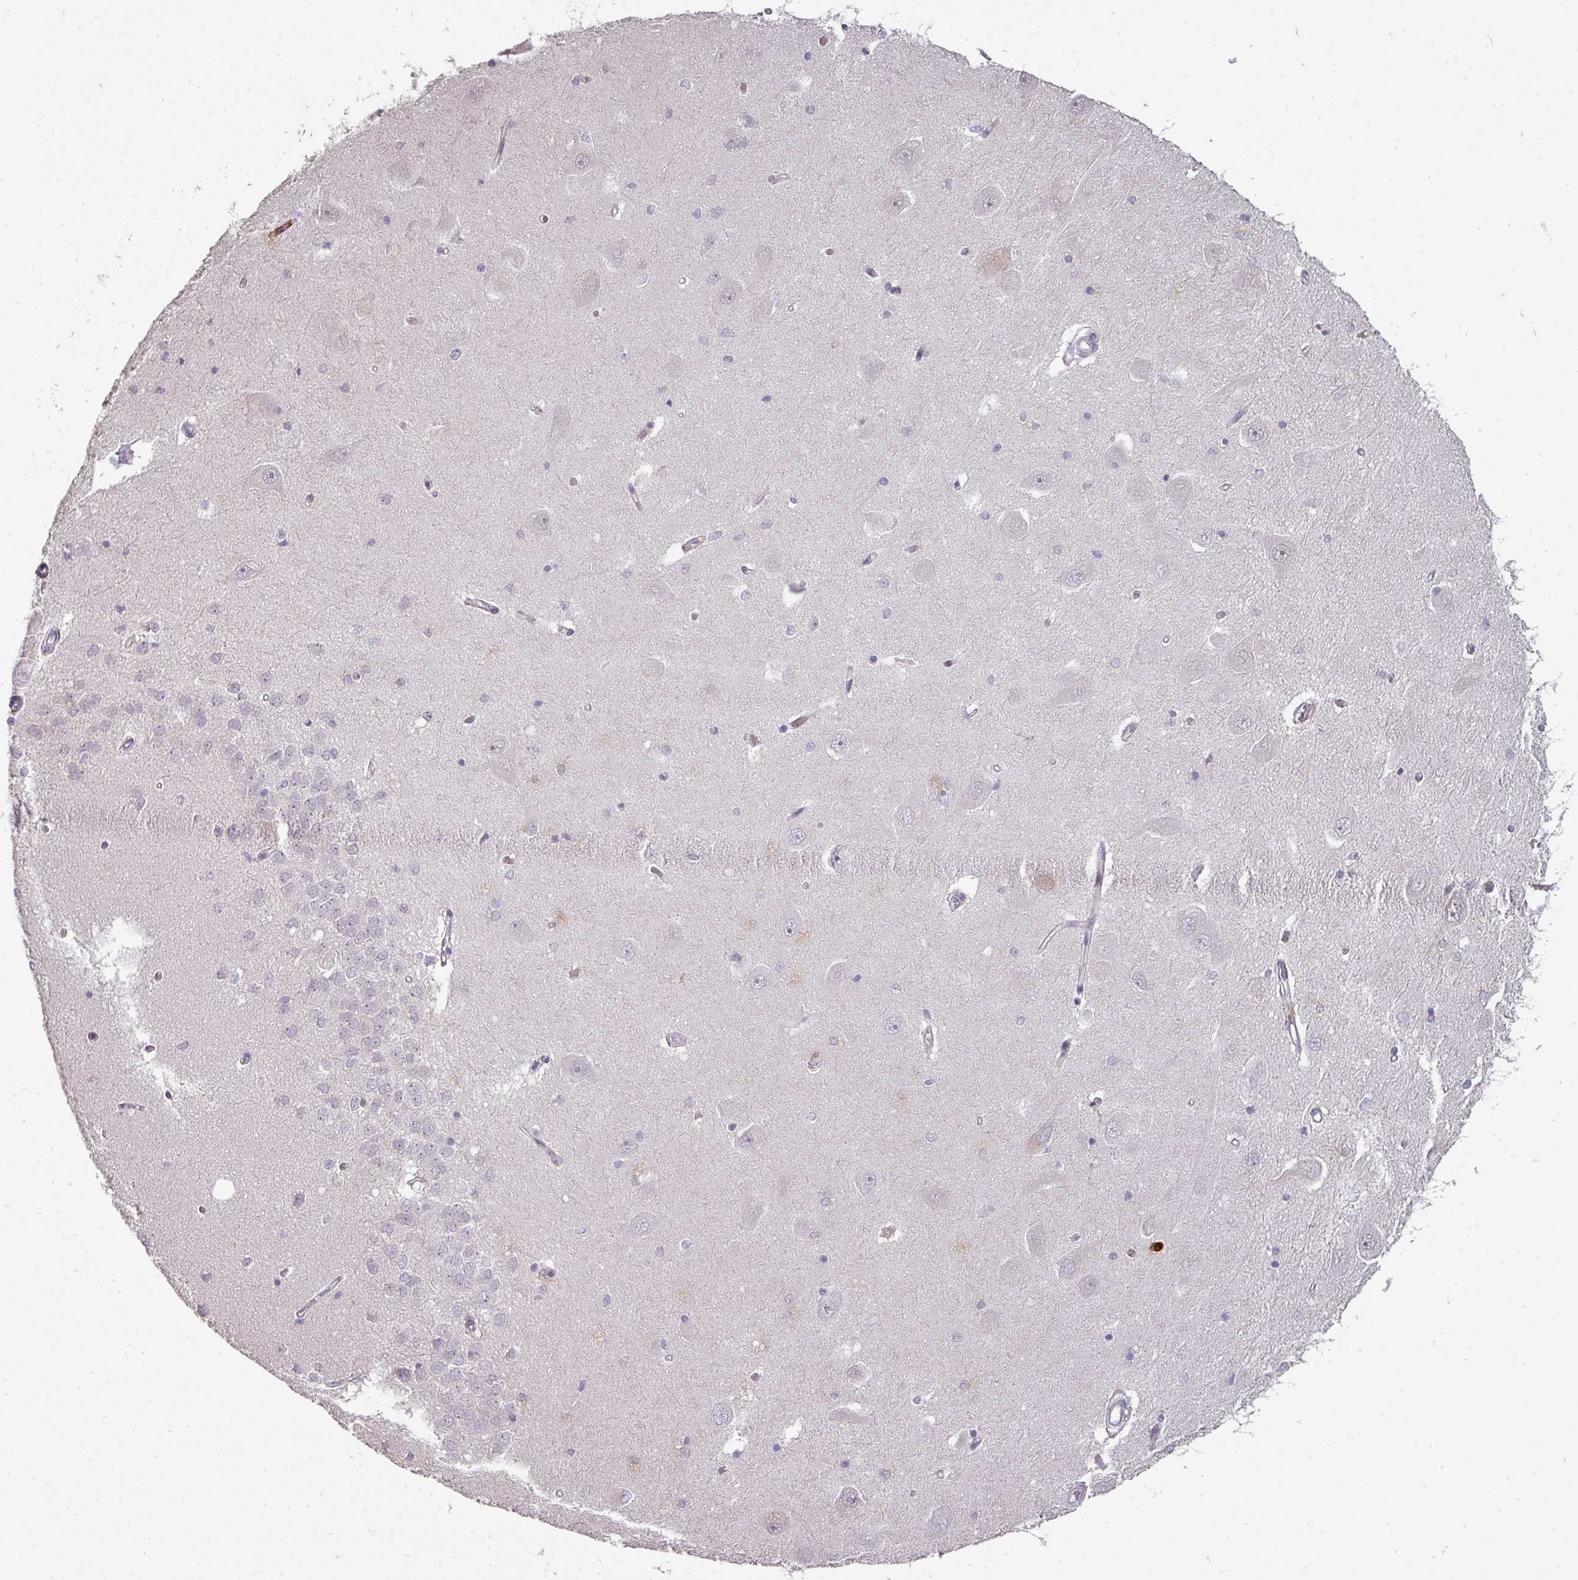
{"staining": {"intensity": "negative", "quantity": "none", "location": "none"}, "tissue": "hippocampus", "cell_type": "Glial cells", "image_type": "normal", "snomed": [{"axis": "morphology", "description": "Normal tissue, NOS"}, {"axis": "topography", "description": "Hippocampus"}], "caption": "Unremarkable hippocampus was stained to show a protein in brown. There is no significant positivity in glial cells.", "gene": "BIK", "patient": {"sex": "male", "age": 45}}